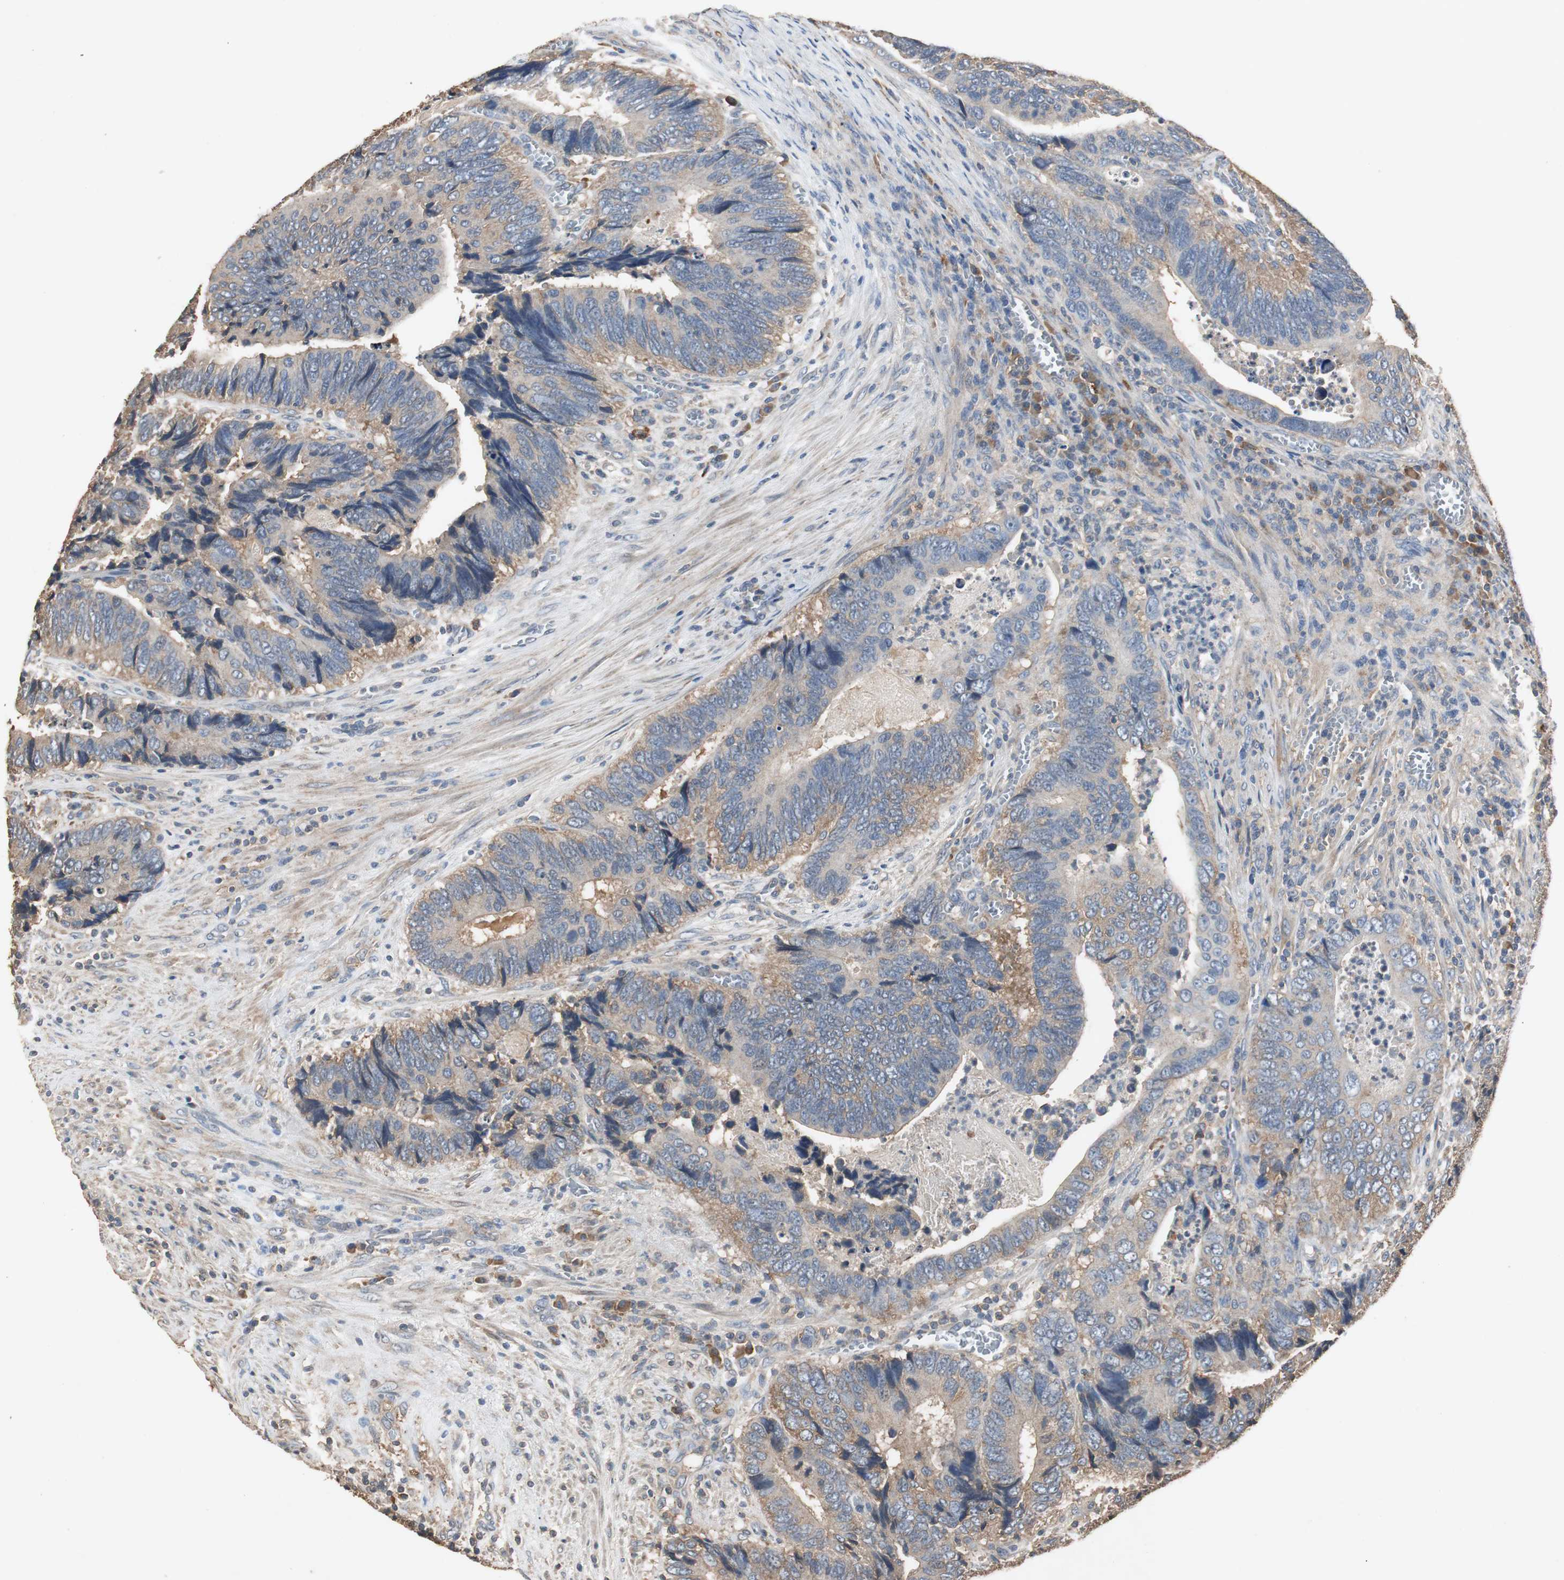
{"staining": {"intensity": "weak", "quantity": "25%-75%", "location": "cytoplasmic/membranous"}, "tissue": "colorectal cancer", "cell_type": "Tumor cells", "image_type": "cancer", "snomed": [{"axis": "morphology", "description": "Adenocarcinoma, NOS"}, {"axis": "topography", "description": "Colon"}], "caption": "Tumor cells display low levels of weak cytoplasmic/membranous staining in approximately 25%-75% of cells in human adenocarcinoma (colorectal).", "gene": "TNFRSF14", "patient": {"sex": "male", "age": 72}}